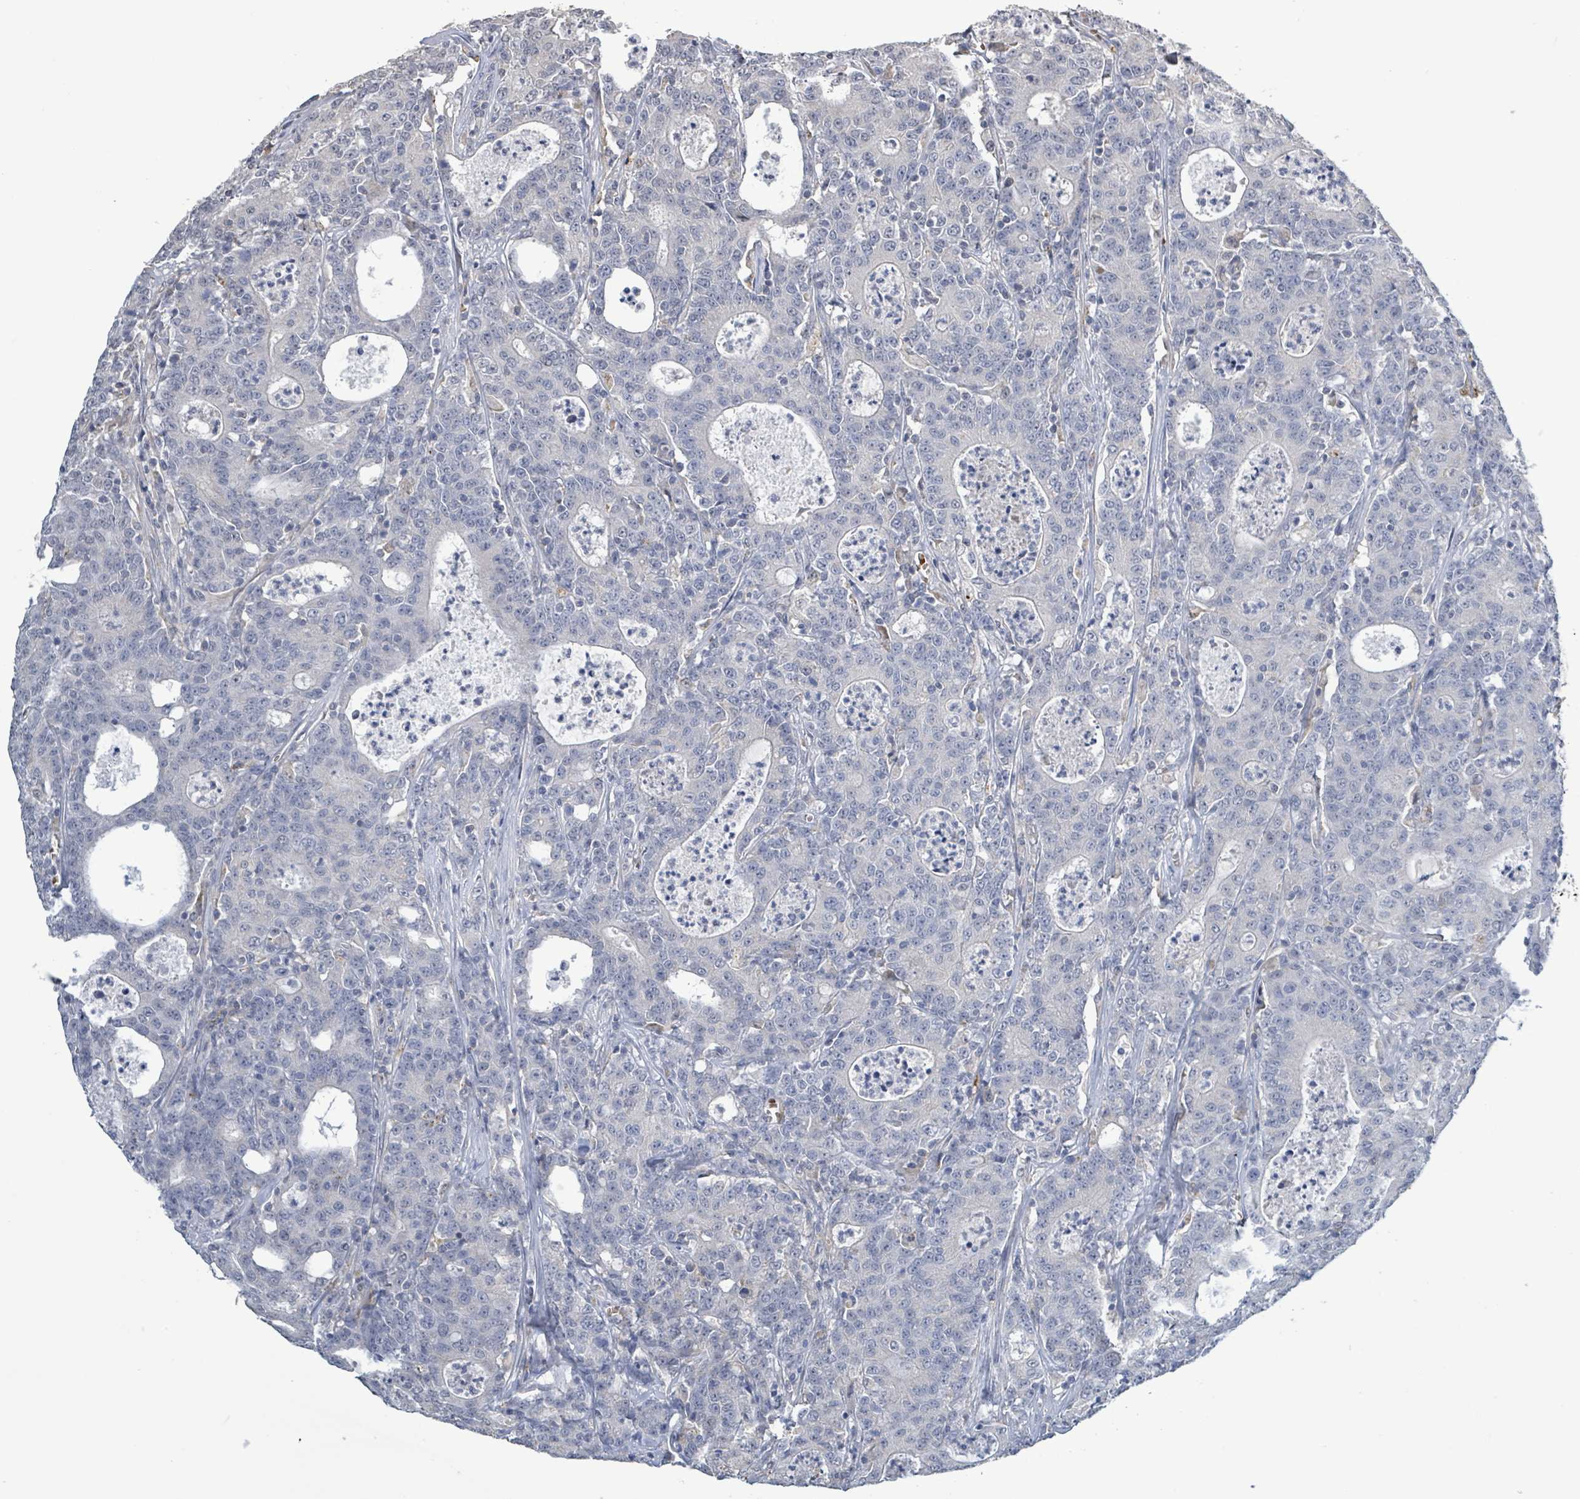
{"staining": {"intensity": "negative", "quantity": "none", "location": "none"}, "tissue": "colorectal cancer", "cell_type": "Tumor cells", "image_type": "cancer", "snomed": [{"axis": "morphology", "description": "Adenocarcinoma, NOS"}, {"axis": "topography", "description": "Colon"}], "caption": "Photomicrograph shows no protein positivity in tumor cells of colorectal cancer tissue. Nuclei are stained in blue.", "gene": "SEBOX", "patient": {"sex": "male", "age": 83}}